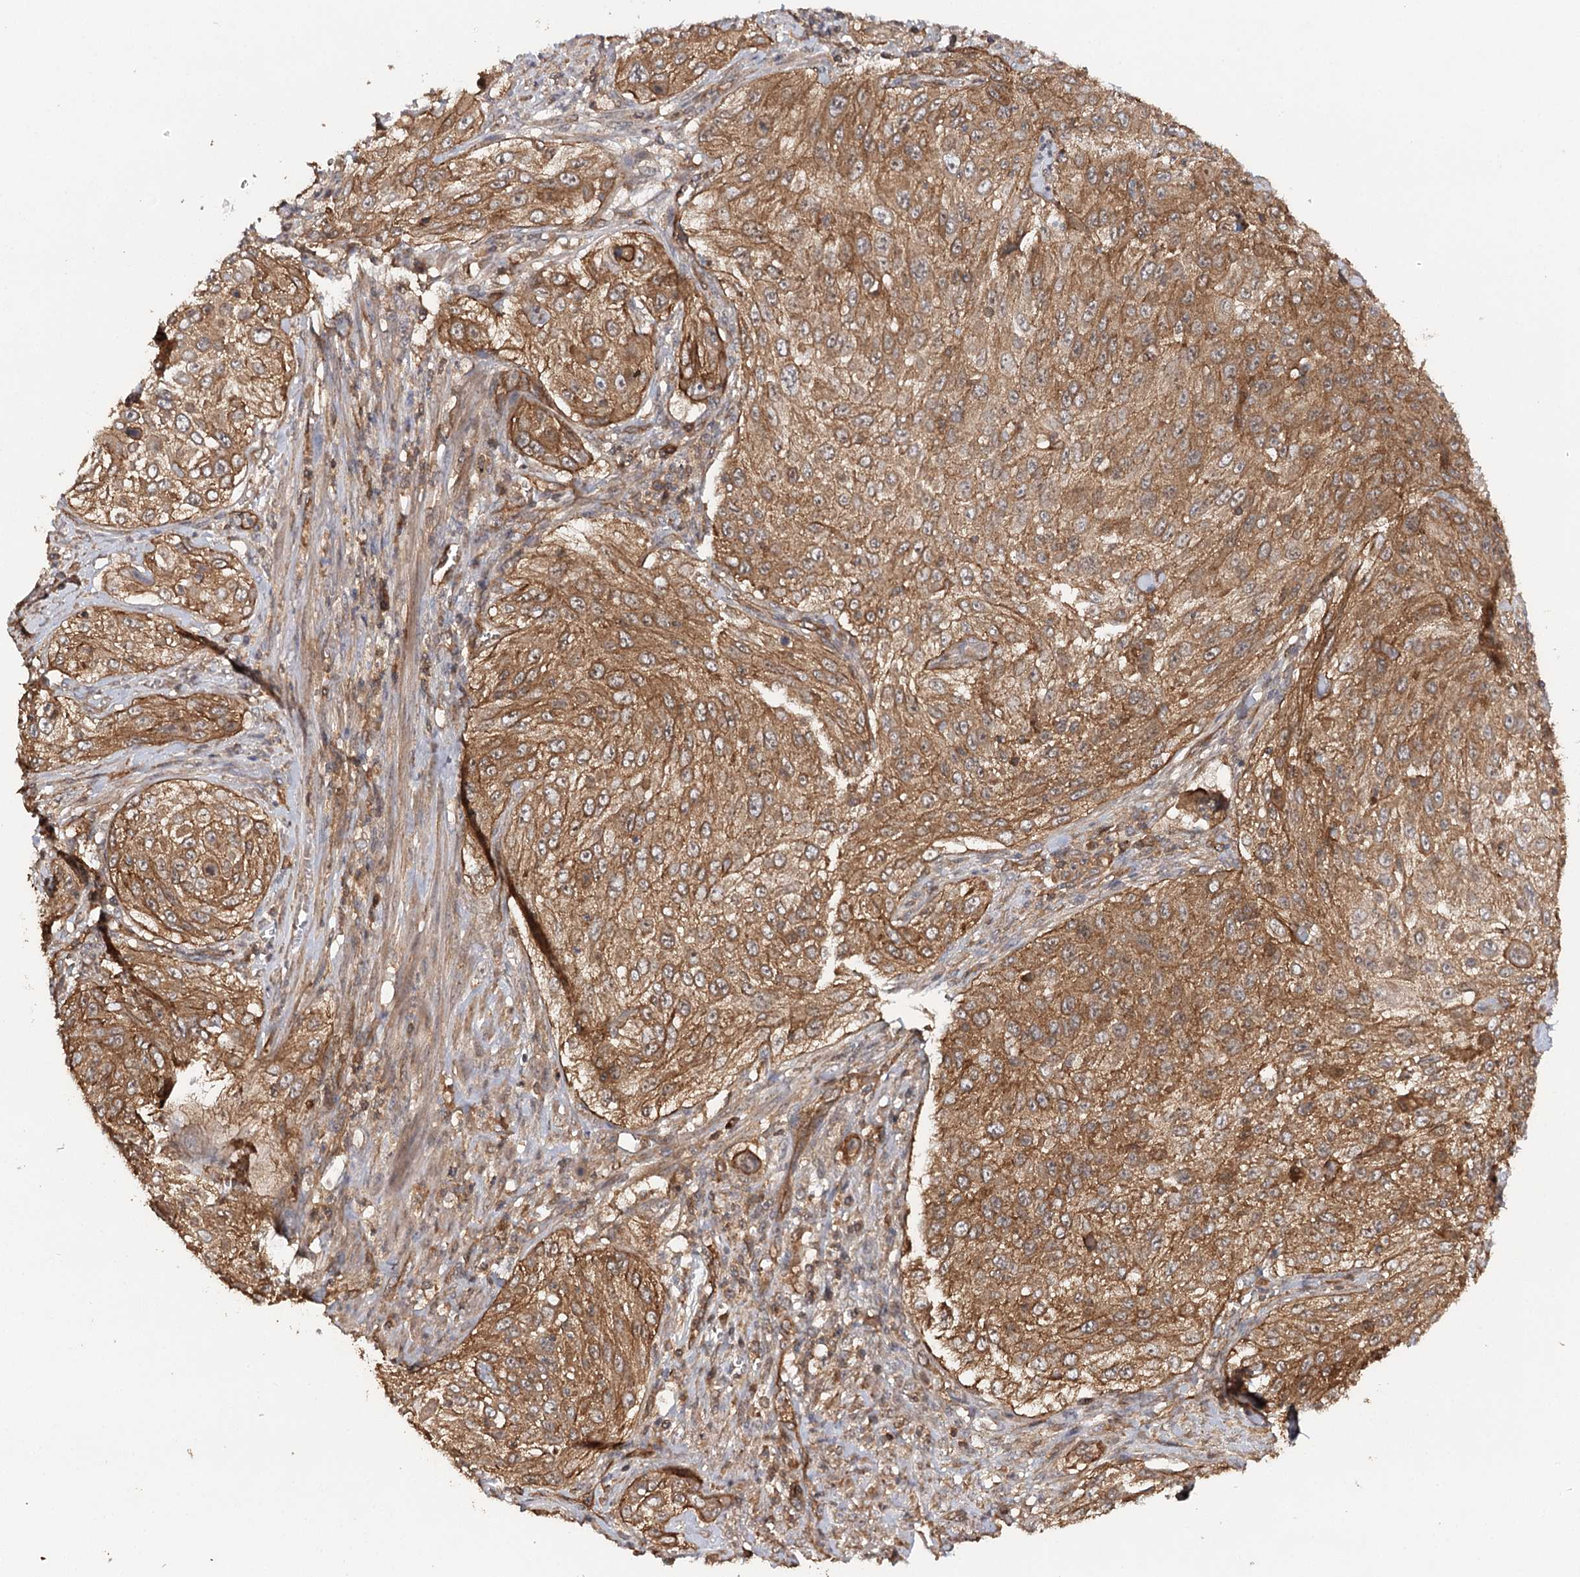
{"staining": {"intensity": "moderate", "quantity": ">75%", "location": "cytoplasmic/membranous"}, "tissue": "cervical cancer", "cell_type": "Tumor cells", "image_type": "cancer", "snomed": [{"axis": "morphology", "description": "Squamous cell carcinoma, NOS"}, {"axis": "topography", "description": "Cervix"}], "caption": "High-magnification brightfield microscopy of cervical cancer (squamous cell carcinoma) stained with DAB (3,3'-diaminobenzidine) (brown) and counterstained with hematoxylin (blue). tumor cells exhibit moderate cytoplasmic/membranous positivity is present in approximately>75% of cells. (DAB IHC, brown staining for protein, blue staining for nuclei).", "gene": "BCR", "patient": {"sex": "female", "age": 42}}